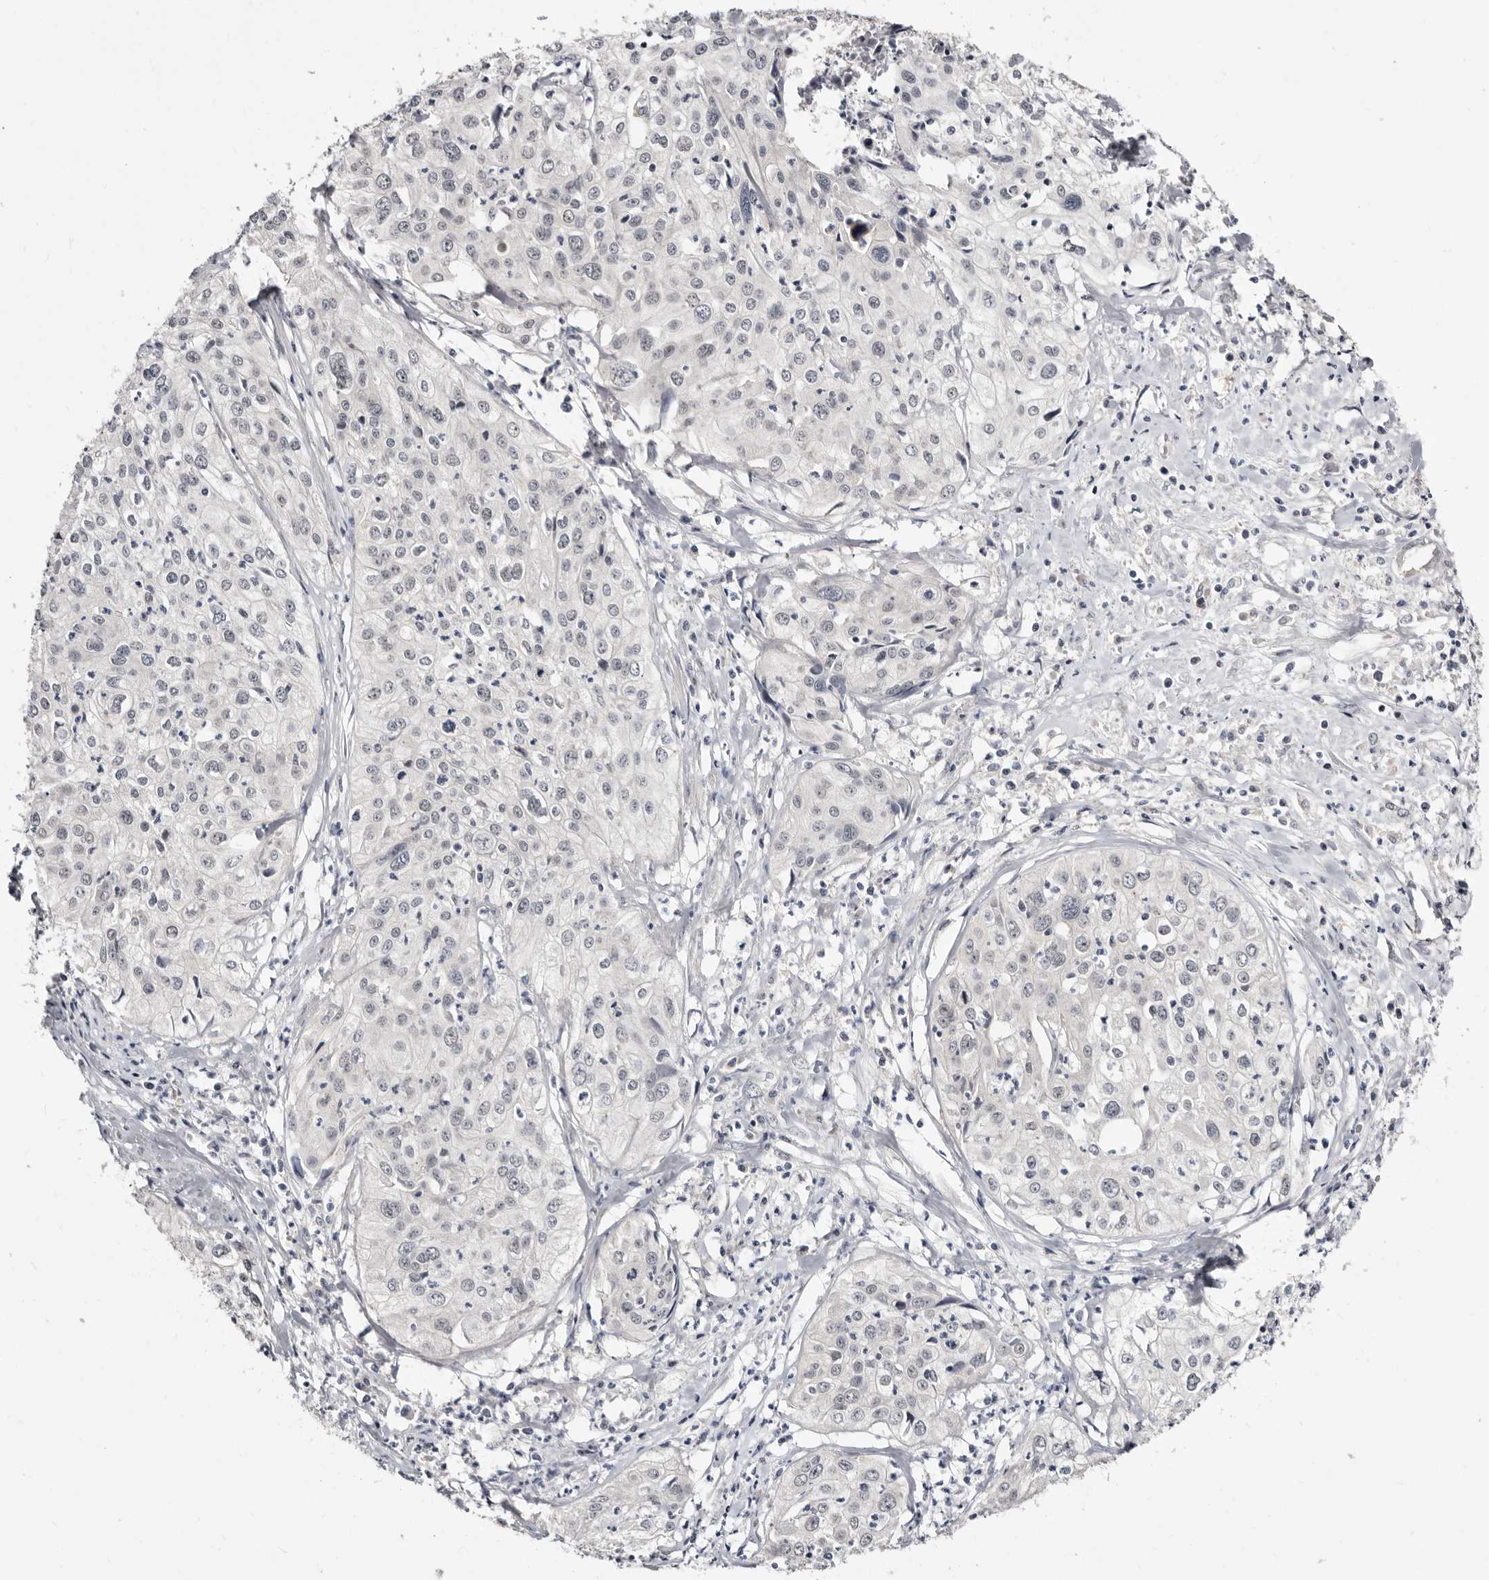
{"staining": {"intensity": "negative", "quantity": "none", "location": "none"}, "tissue": "cervical cancer", "cell_type": "Tumor cells", "image_type": "cancer", "snomed": [{"axis": "morphology", "description": "Squamous cell carcinoma, NOS"}, {"axis": "topography", "description": "Cervix"}], "caption": "DAB immunohistochemical staining of cervical squamous cell carcinoma demonstrates no significant positivity in tumor cells.", "gene": "KLHL4", "patient": {"sex": "female", "age": 31}}